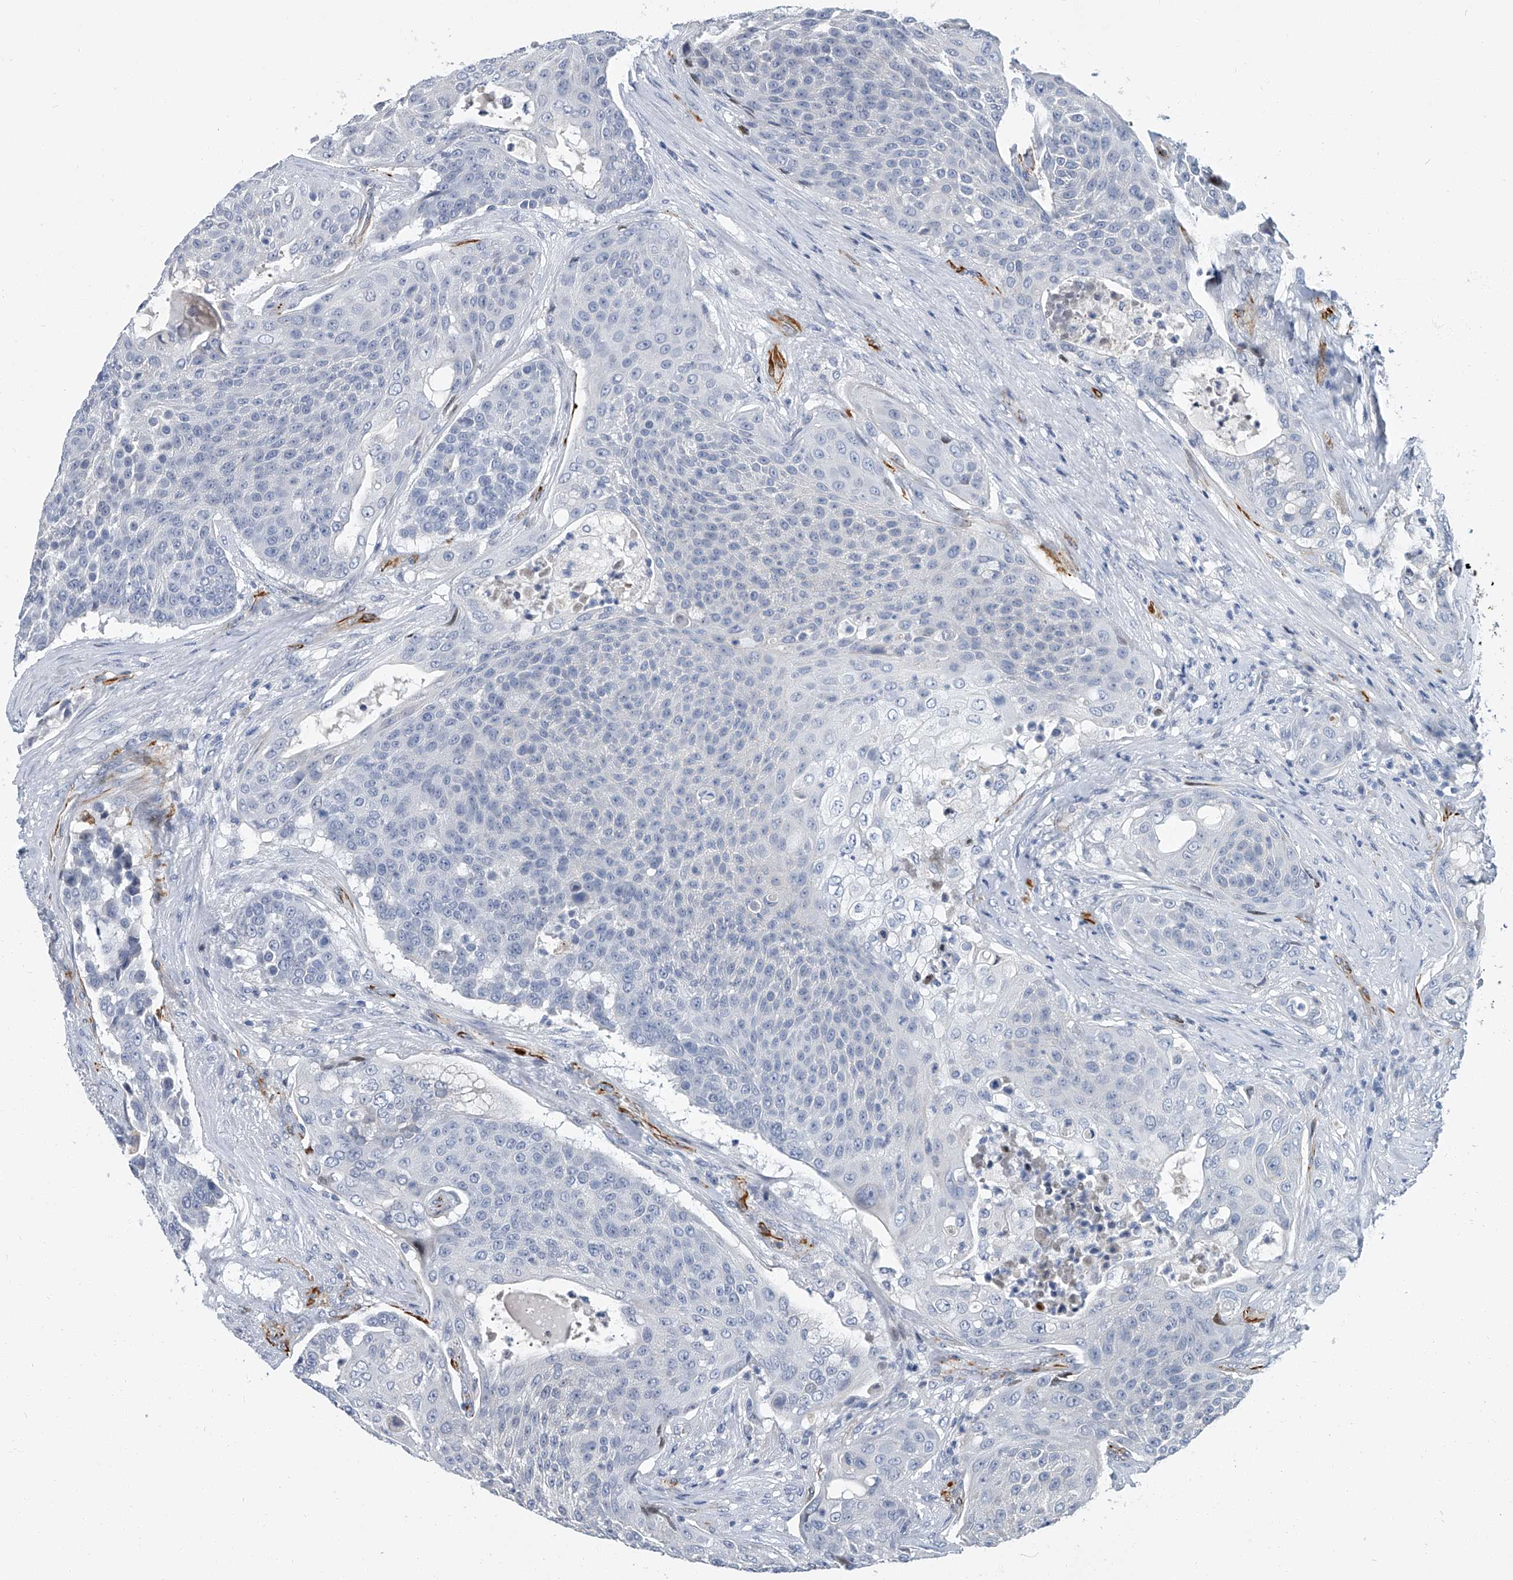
{"staining": {"intensity": "negative", "quantity": "none", "location": "none"}, "tissue": "urothelial cancer", "cell_type": "Tumor cells", "image_type": "cancer", "snomed": [{"axis": "morphology", "description": "Urothelial carcinoma, High grade"}, {"axis": "topography", "description": "Urinary bladder"}], "caption": "The micrograph reveals no staining of tumor cells in urothelial cancer.", "gene": "KIRREL1", "patient": {"sex": "female", "age": 63}}